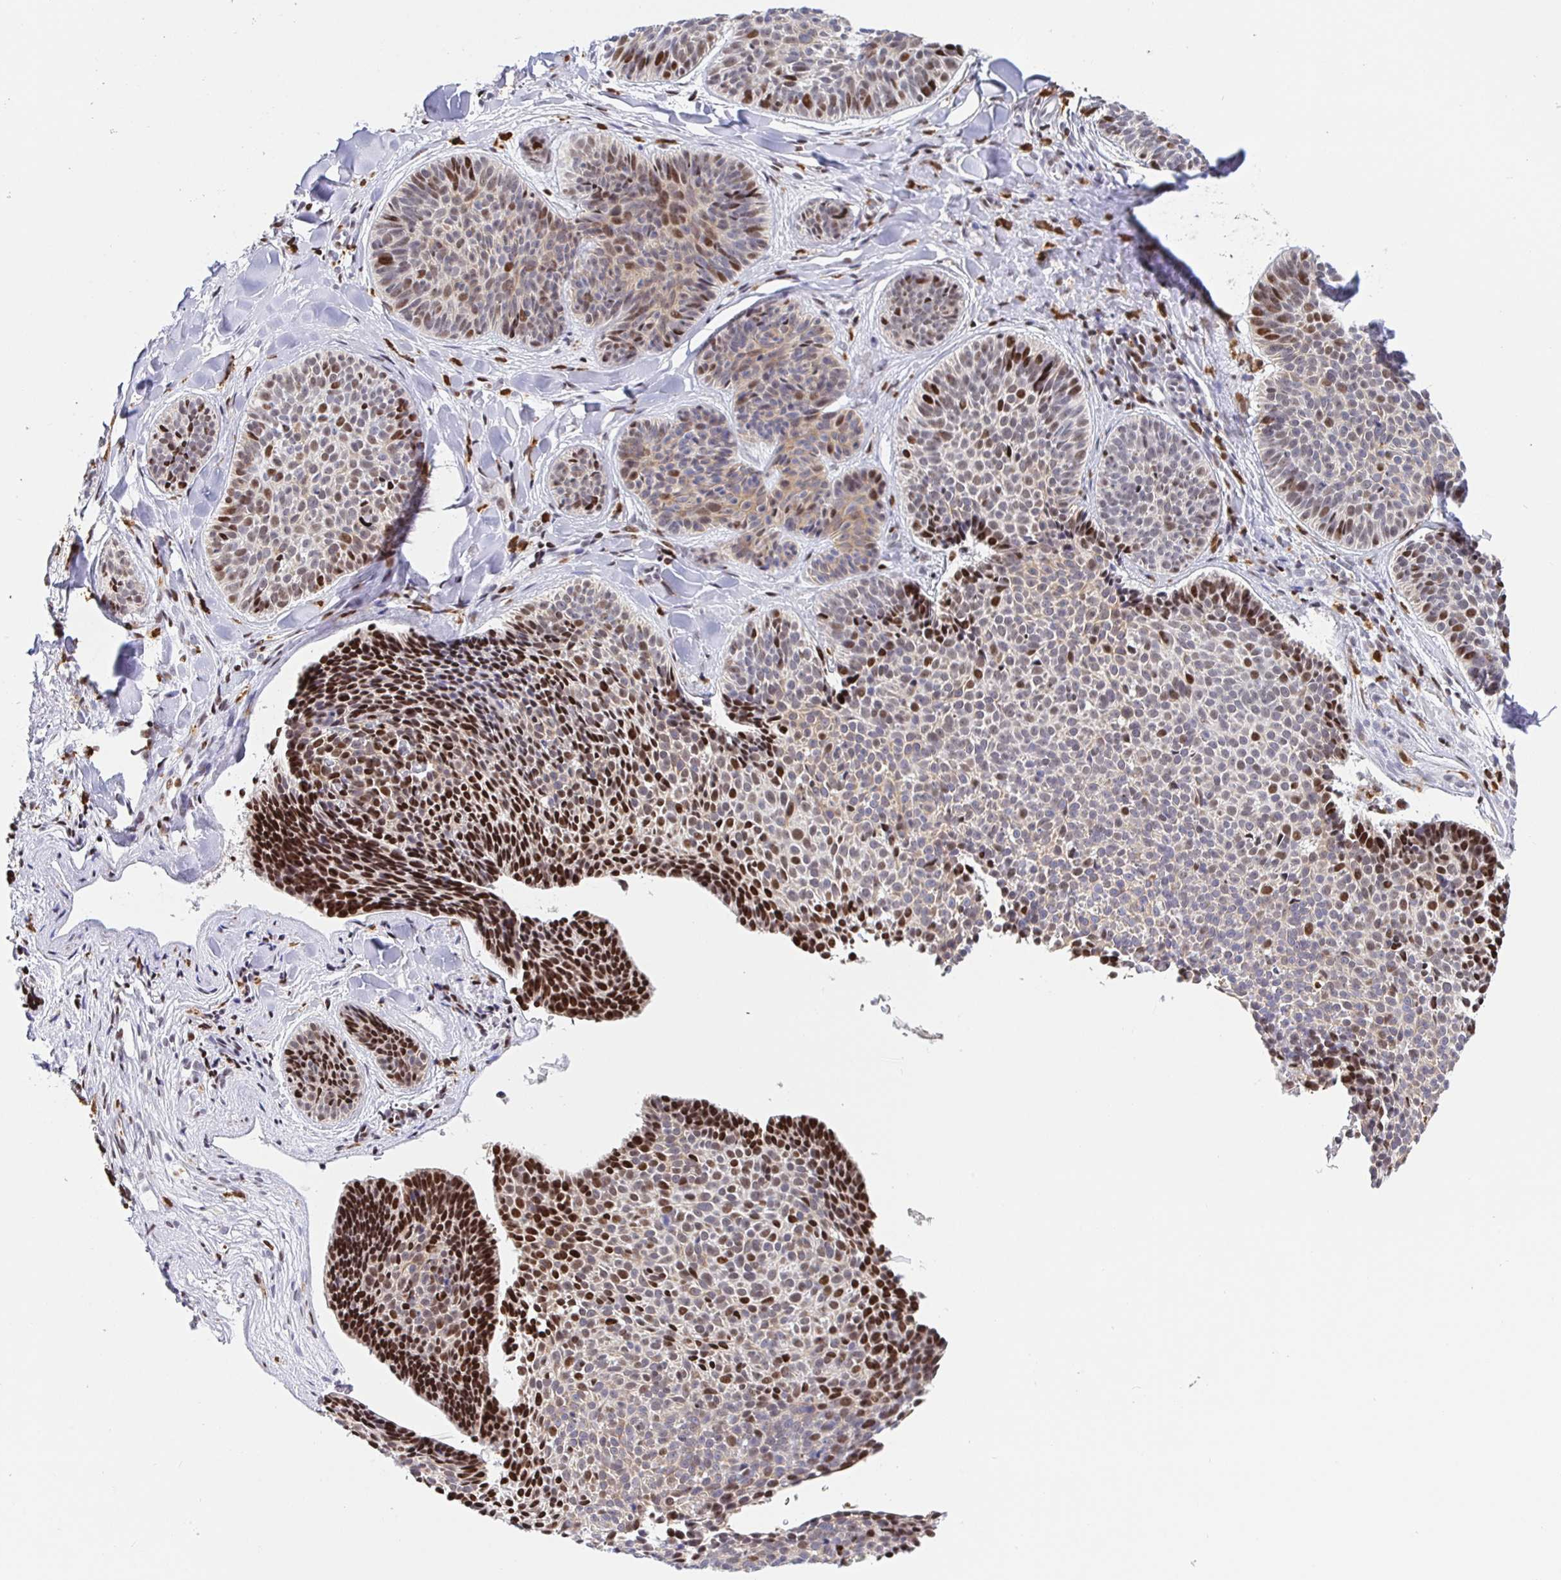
{"staining": {"intensity": "strong", "quantity": "<25%", "location": "nuclear"}, "tissue": "skin cancer", "cell_type": "Tumor cells", "image_type": "cancer", "snomed": [{"axis": "morphology", "description": "Basal cell carcinoma"}, {"axis": "topography", "description": "Skin"}], "caption": "The immunohistochemical stain labels strong nuclear expression in tumor cells of skin cancer (basal cell carcinoma) tissue.", "gene": "SETD5", "patient": {"sex": "male", "age": 82}}